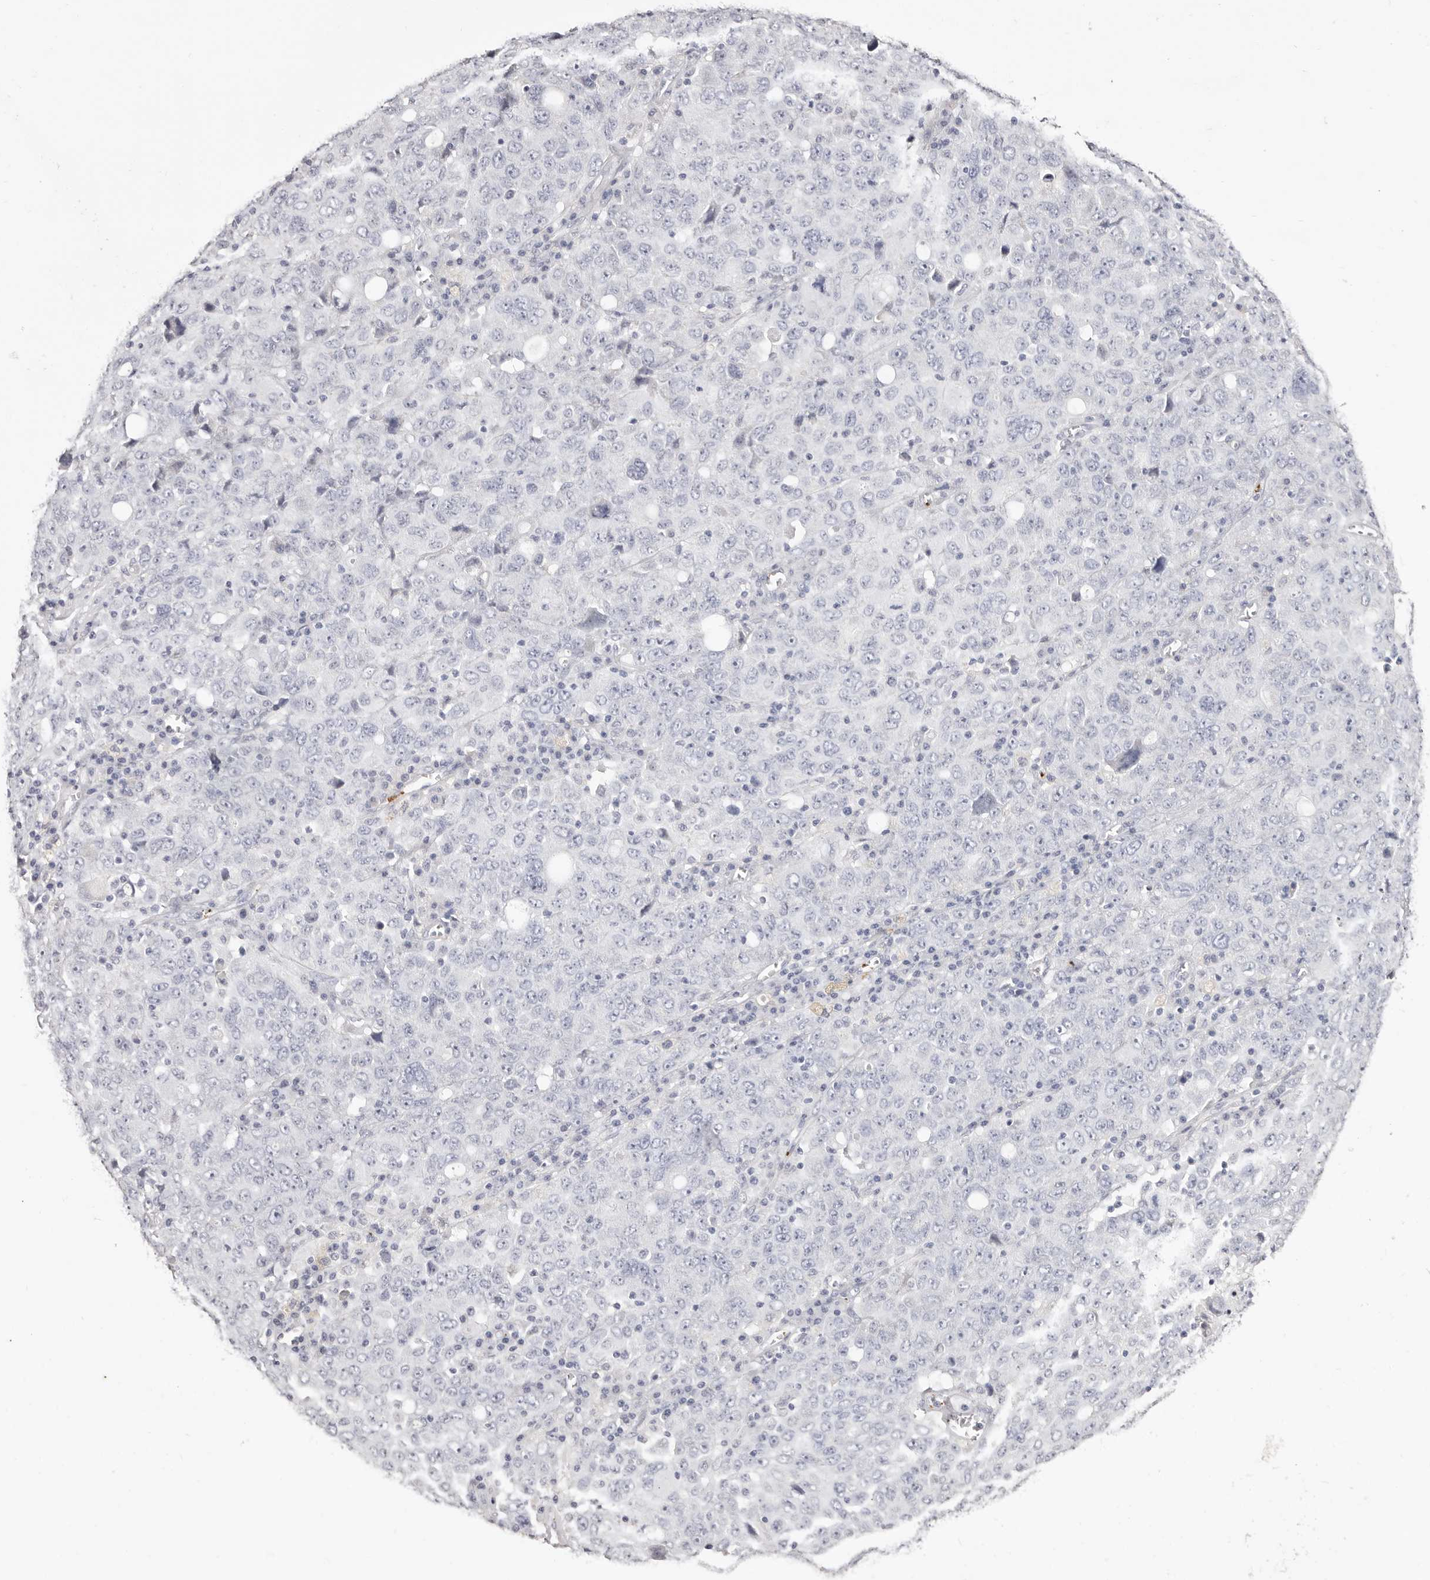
{"staining": {"intensity": "negative", "quantity": "none", "location": "none"}, "tissue": "ovarian cancer", "cell_type": "Tumor cells", "image_type": "cancer", "snomed": [{"axis": "morphology", "description": "Carcinoma, endometroid"}, {"axis": "topography", "description": "Ovary"}], "caption": "Tumor cells show no significant protein expression in ovarian cancer (endometroid carcinoma).", "gene": "PF4", "patient": {"sex": "female", "age": 62}}